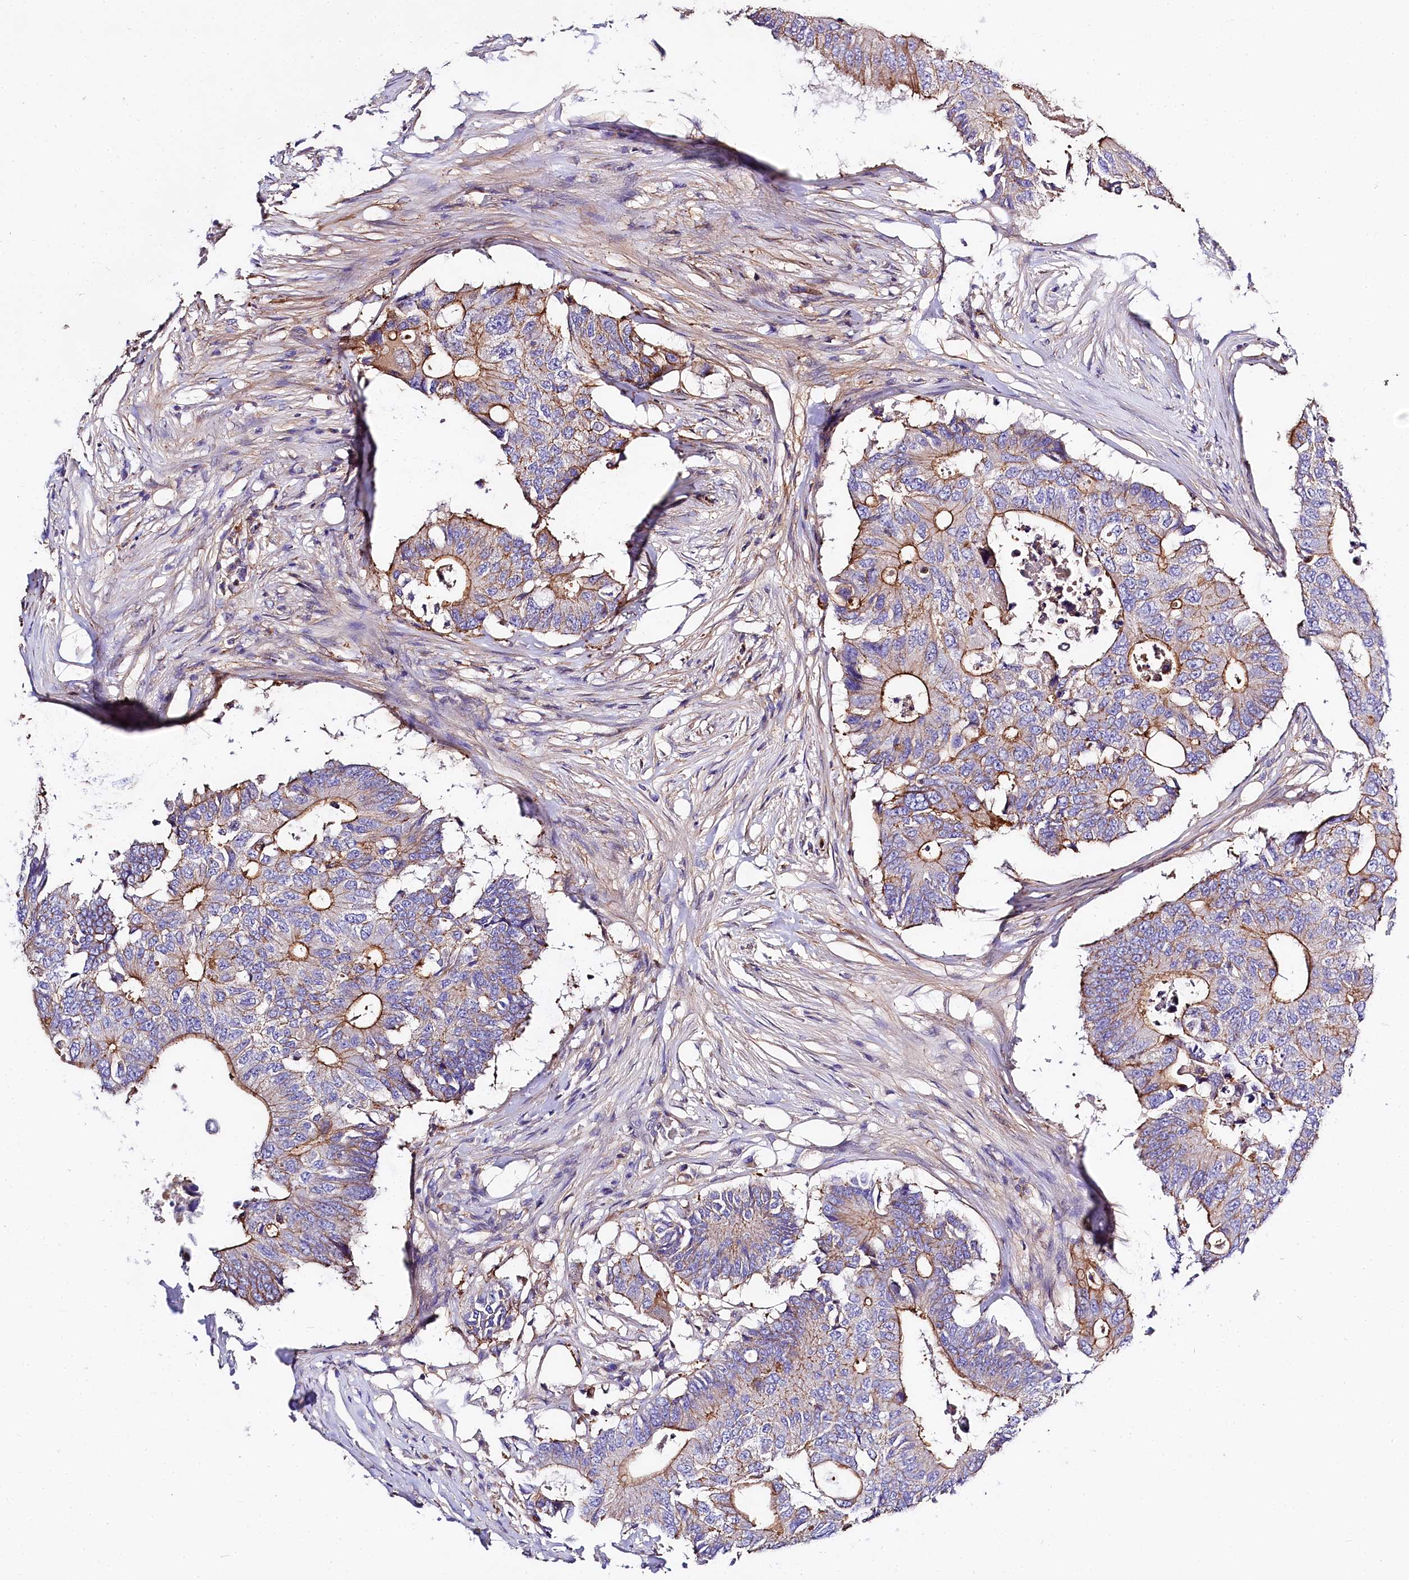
{"staining": {"intensity": "moderate", "quantity": ">75%", "location": "cytoplasmic/membranous"}, "tissue": "colorectal cancer", "cell_type": "Tumor cells", "image_type": "cancer", "snomed": [{"axis": "morphology", "description": "Adenocarcinoma, NOS"}, {"axis": "topography", "description": "Colon"}], "caption": "Moderate cytoplasmic/membranous staining is present in about >75% of tumor cells in adenocarcinoma (colorectal).", "gene": "FCHSD2", "patient": {"sex": "male", "age": 71}}